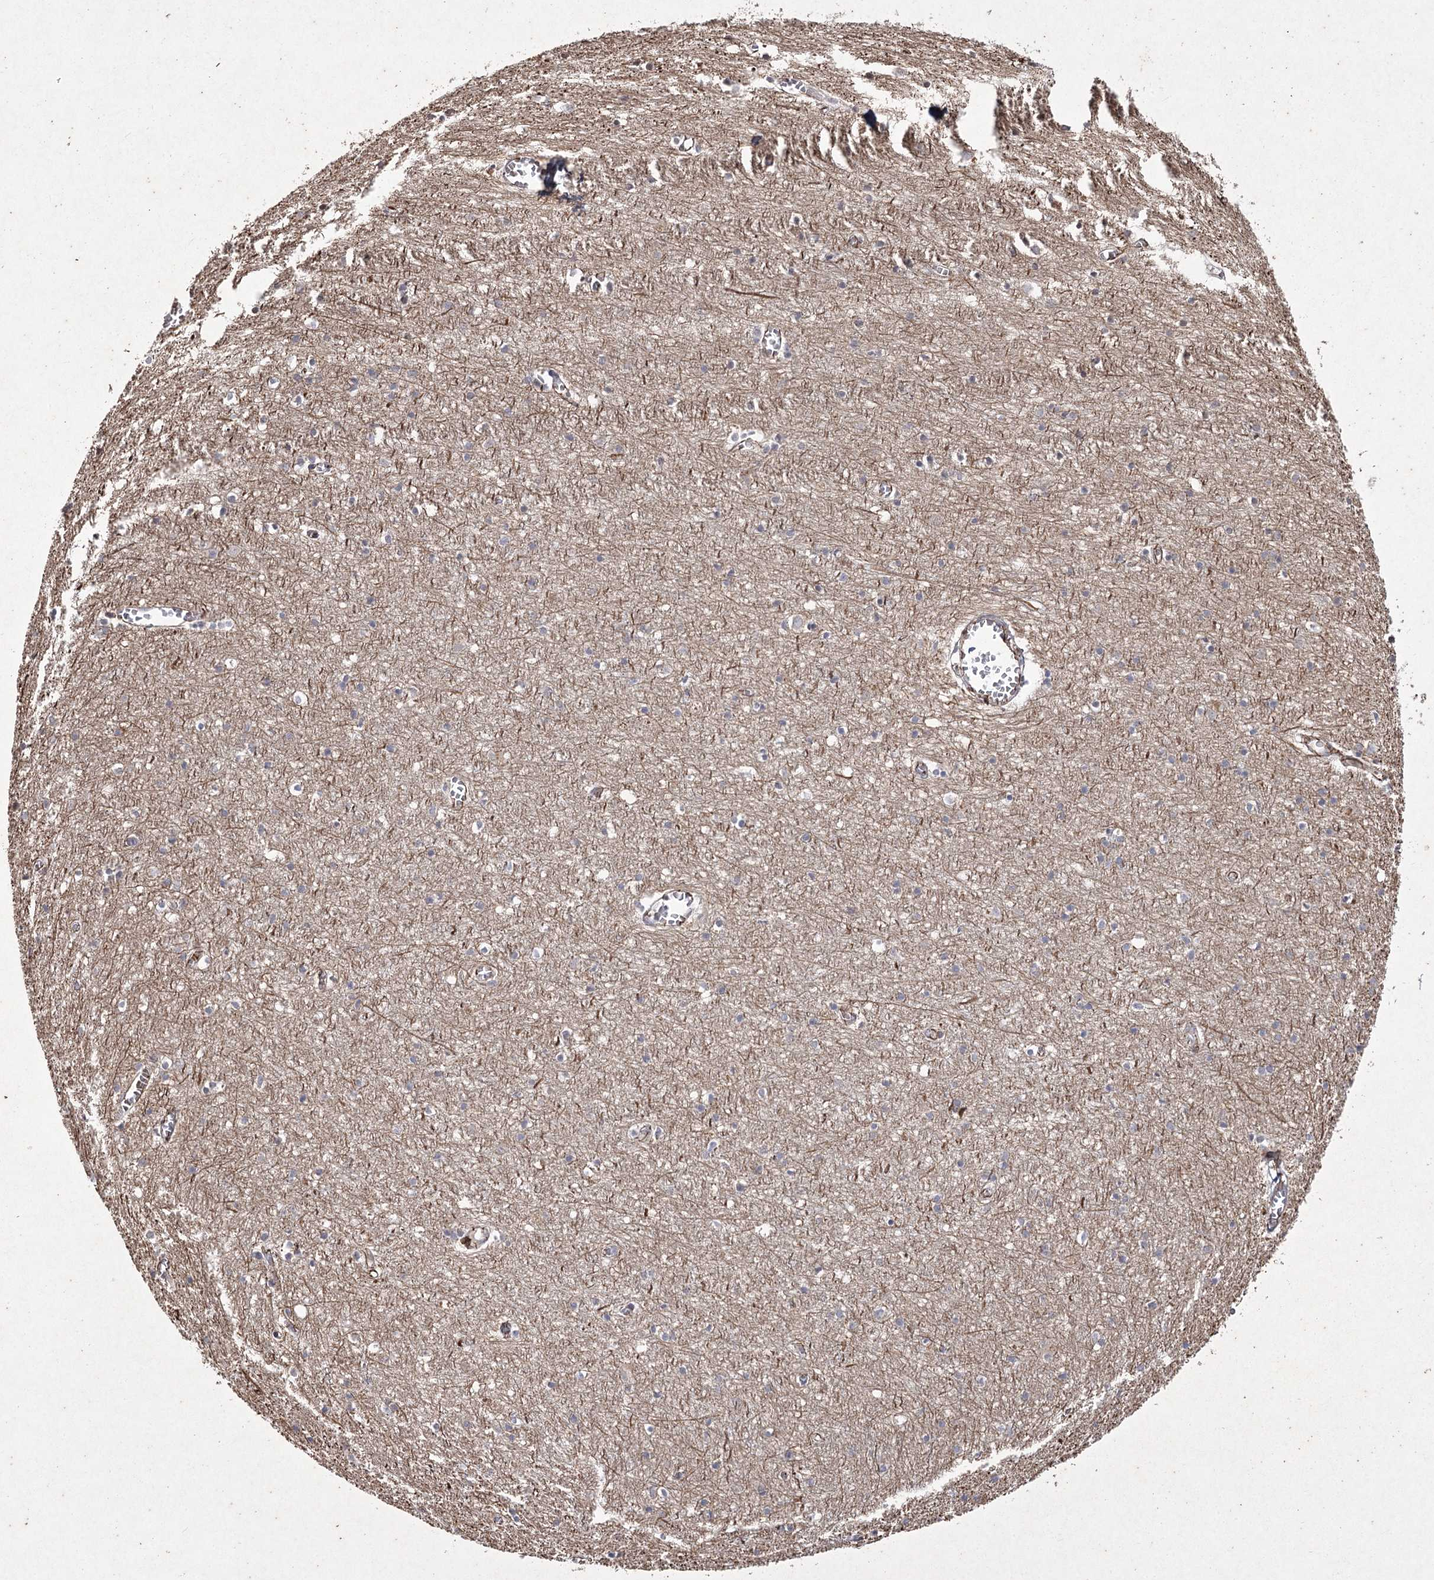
{"staining": {"intensity": "moderate", "quantity": ">75%", "location": "cytoplasmic/membranous"}, "tissue": "cerebral cortex", "cell_type": "Endothelial cells", "image_type": "normal", "snomed": [{"axis": "morphology", "description": "Normal tissue, NOS"}, {"axis": "topography", "description": "Cerebral cortex"}], "caption": "IHC of normal human cerebral cortex reveals medium levels of moderate cytoplasmic/membranous staining in approximately >75% of endothelial cells.", "gene": "LDLRAD3", "patient": {"sex": "female", "age": 64}}